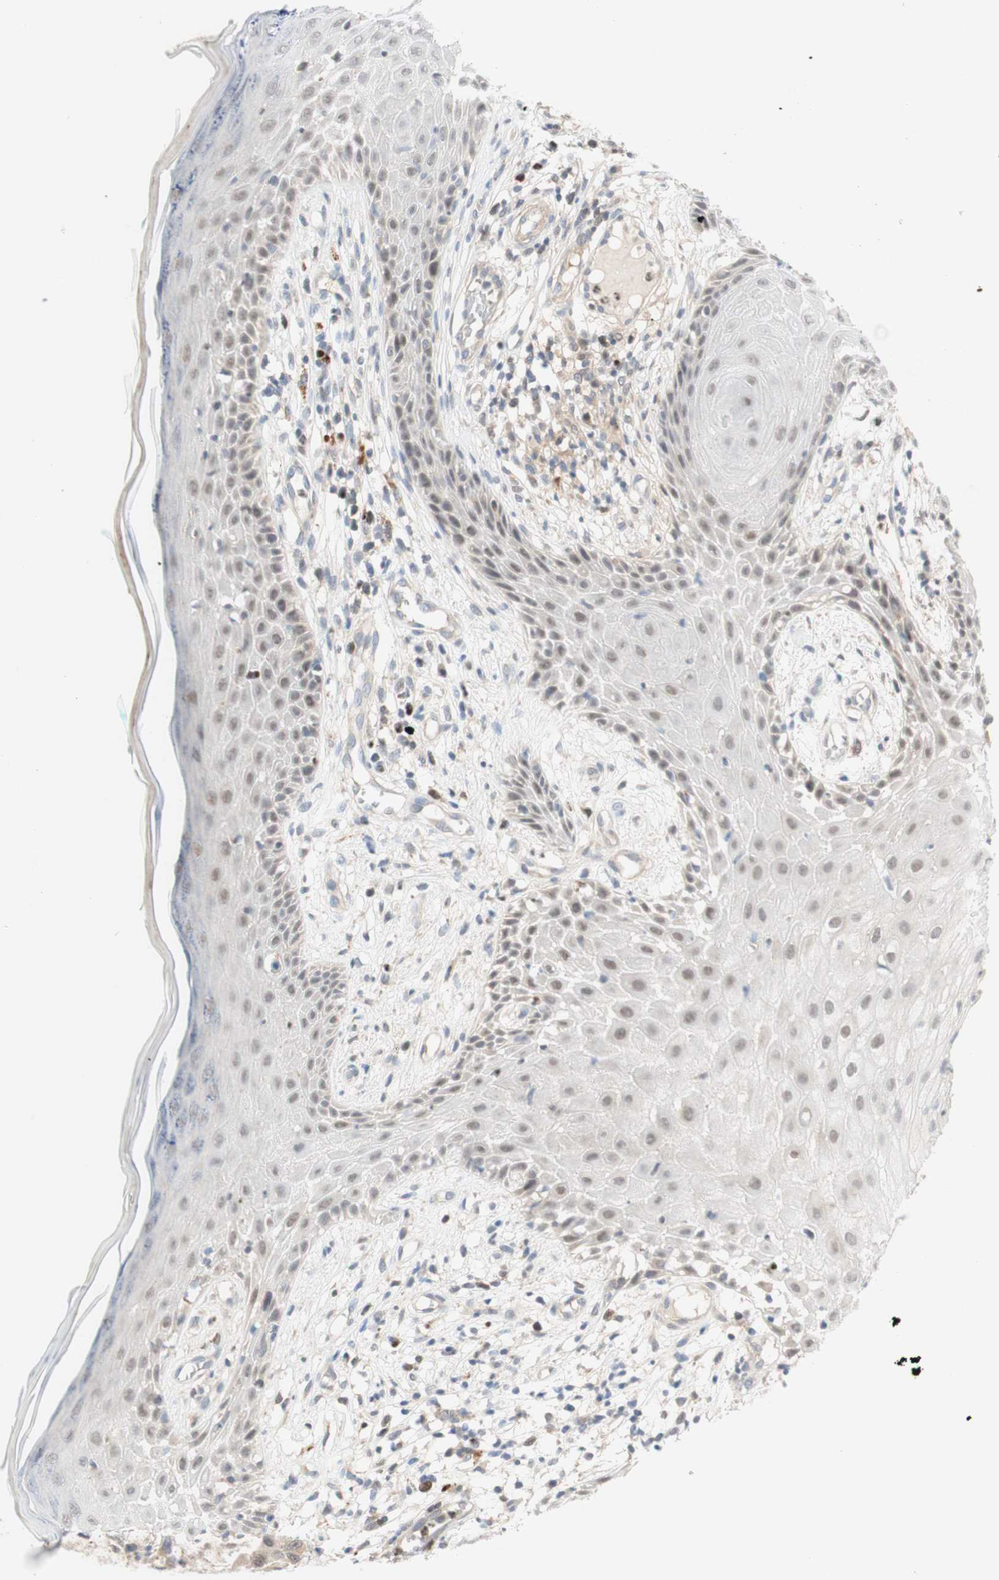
{"staining": {"intensity": "weak", "quantity": ">75%", "location": "nuclear"}, "tissue": "skin cancer", "cell_type": "Tumor cells", "image_type": "cancer", "snomed": [{"axis": "morphology", "description": "Basal cell carcinoma"}, {"axis": "topography", "description": "Skin"}], "caption": "Basal cell carcinoma (skin) was stained to show a protein in brown. There is low levels of weak nuclear staining in about >75% of tumor cells.", "gene": "RFNG", "patient": {"sex": "female", "age": 84}}